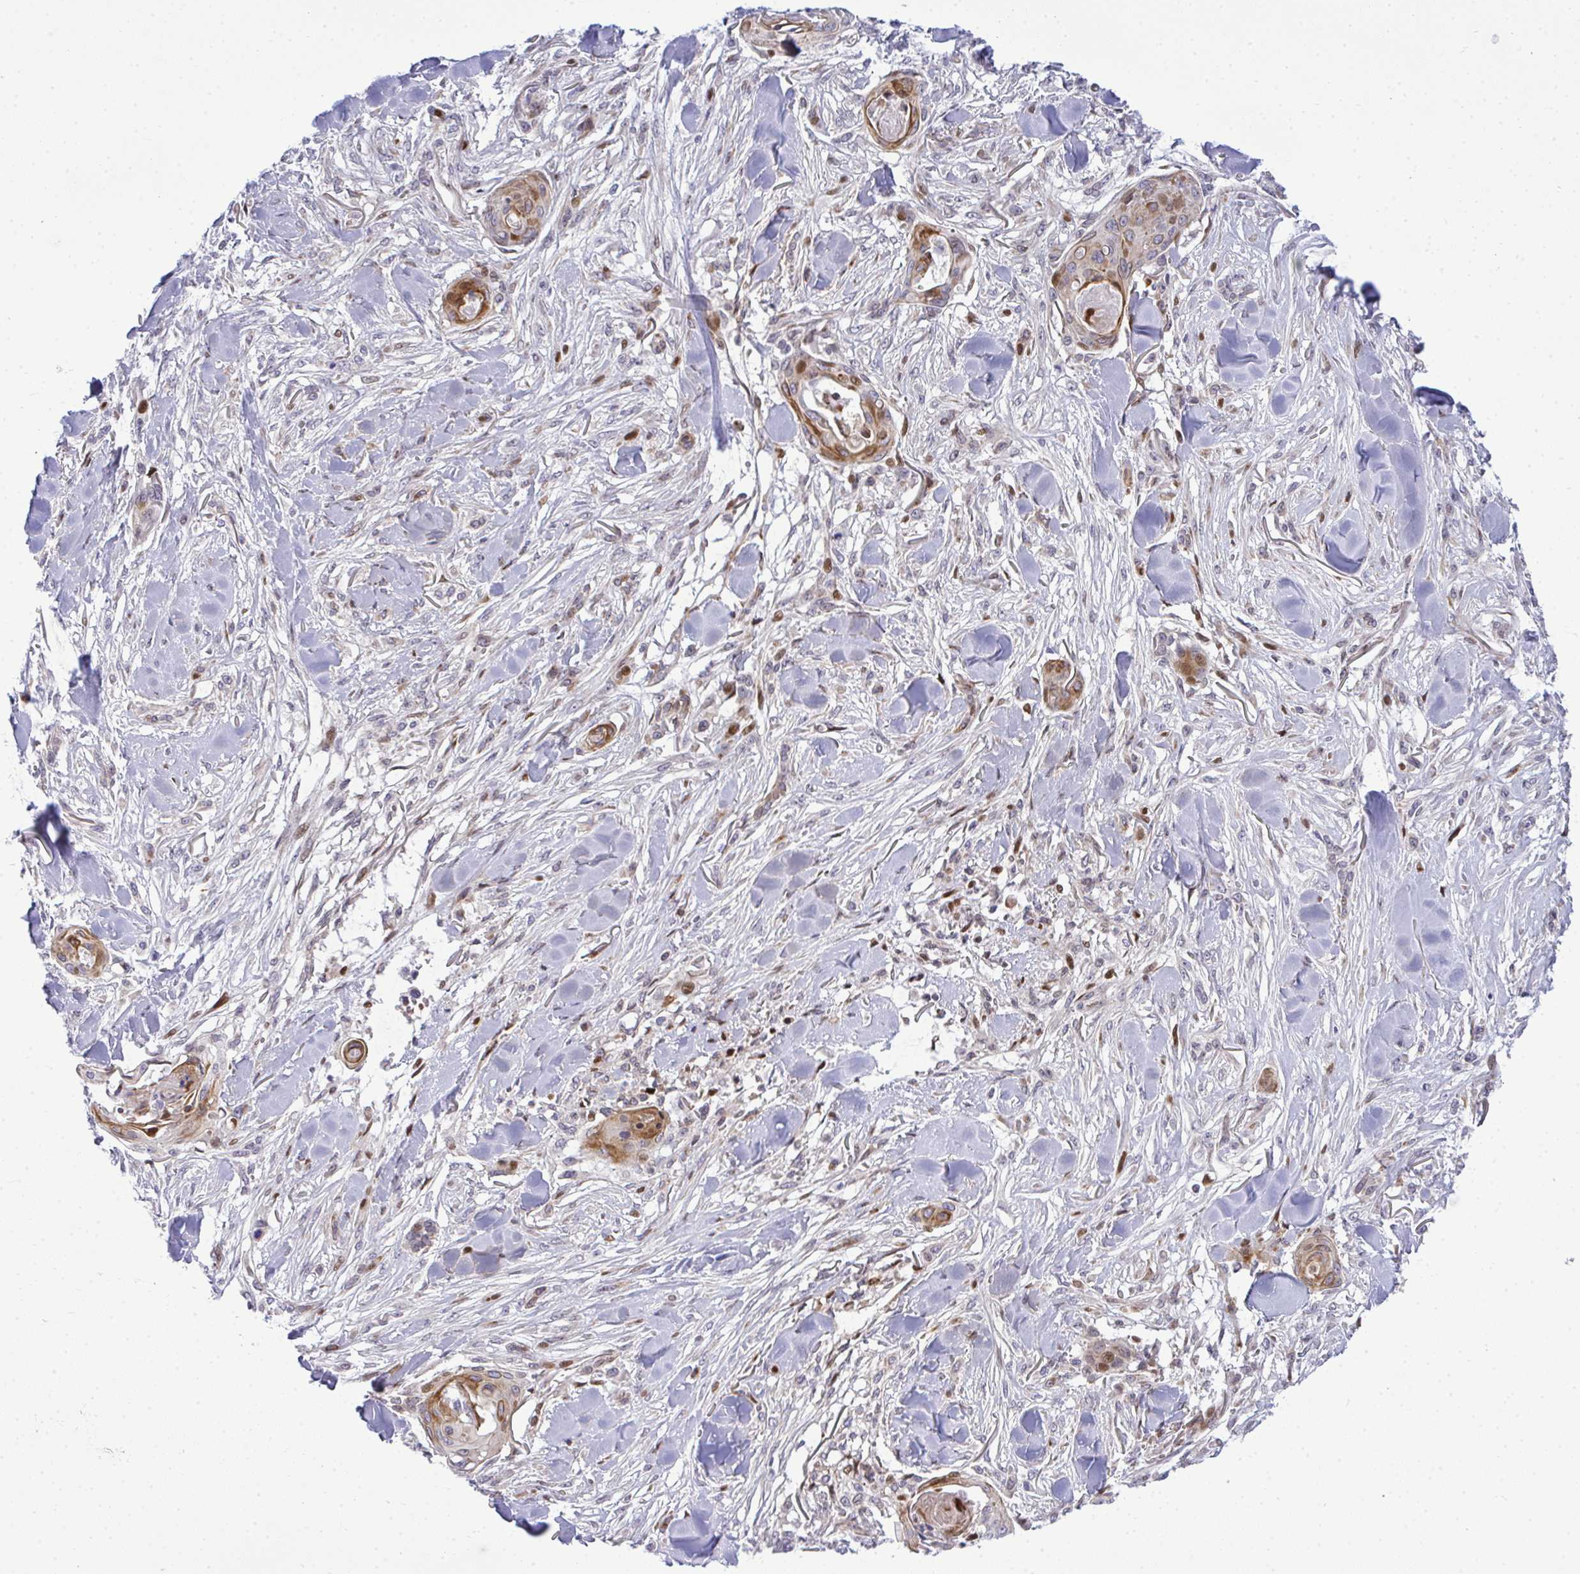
{"staining": {"intensity": "moderate", "quantity": "<25%", "location": "cytoplasmic/membranous,nuclear"}, "tissue": "skin cancer", "cell_type": "Tumor cells", "image_type": "cancer", "snomed": [{"axis": "morphology", "description": "Squamous cell carcinoma, NOS"}, {"axis": "topography", "description": "Skin"}], "caption": "Immunohistochemistry micrograph of neoplastic tissue: skin squamous cell carcinoma stained using immunohistochemistry (IHC) displays low levels of moderate protein expression localized specifically in the cytoplasmic/membranous and nuclear of tumor cells, appearing as a cytoplasmic/membranous and nuclear brown color.", "gene": "CASTOR2", "patient": {"sex": "female", "age": 59}}